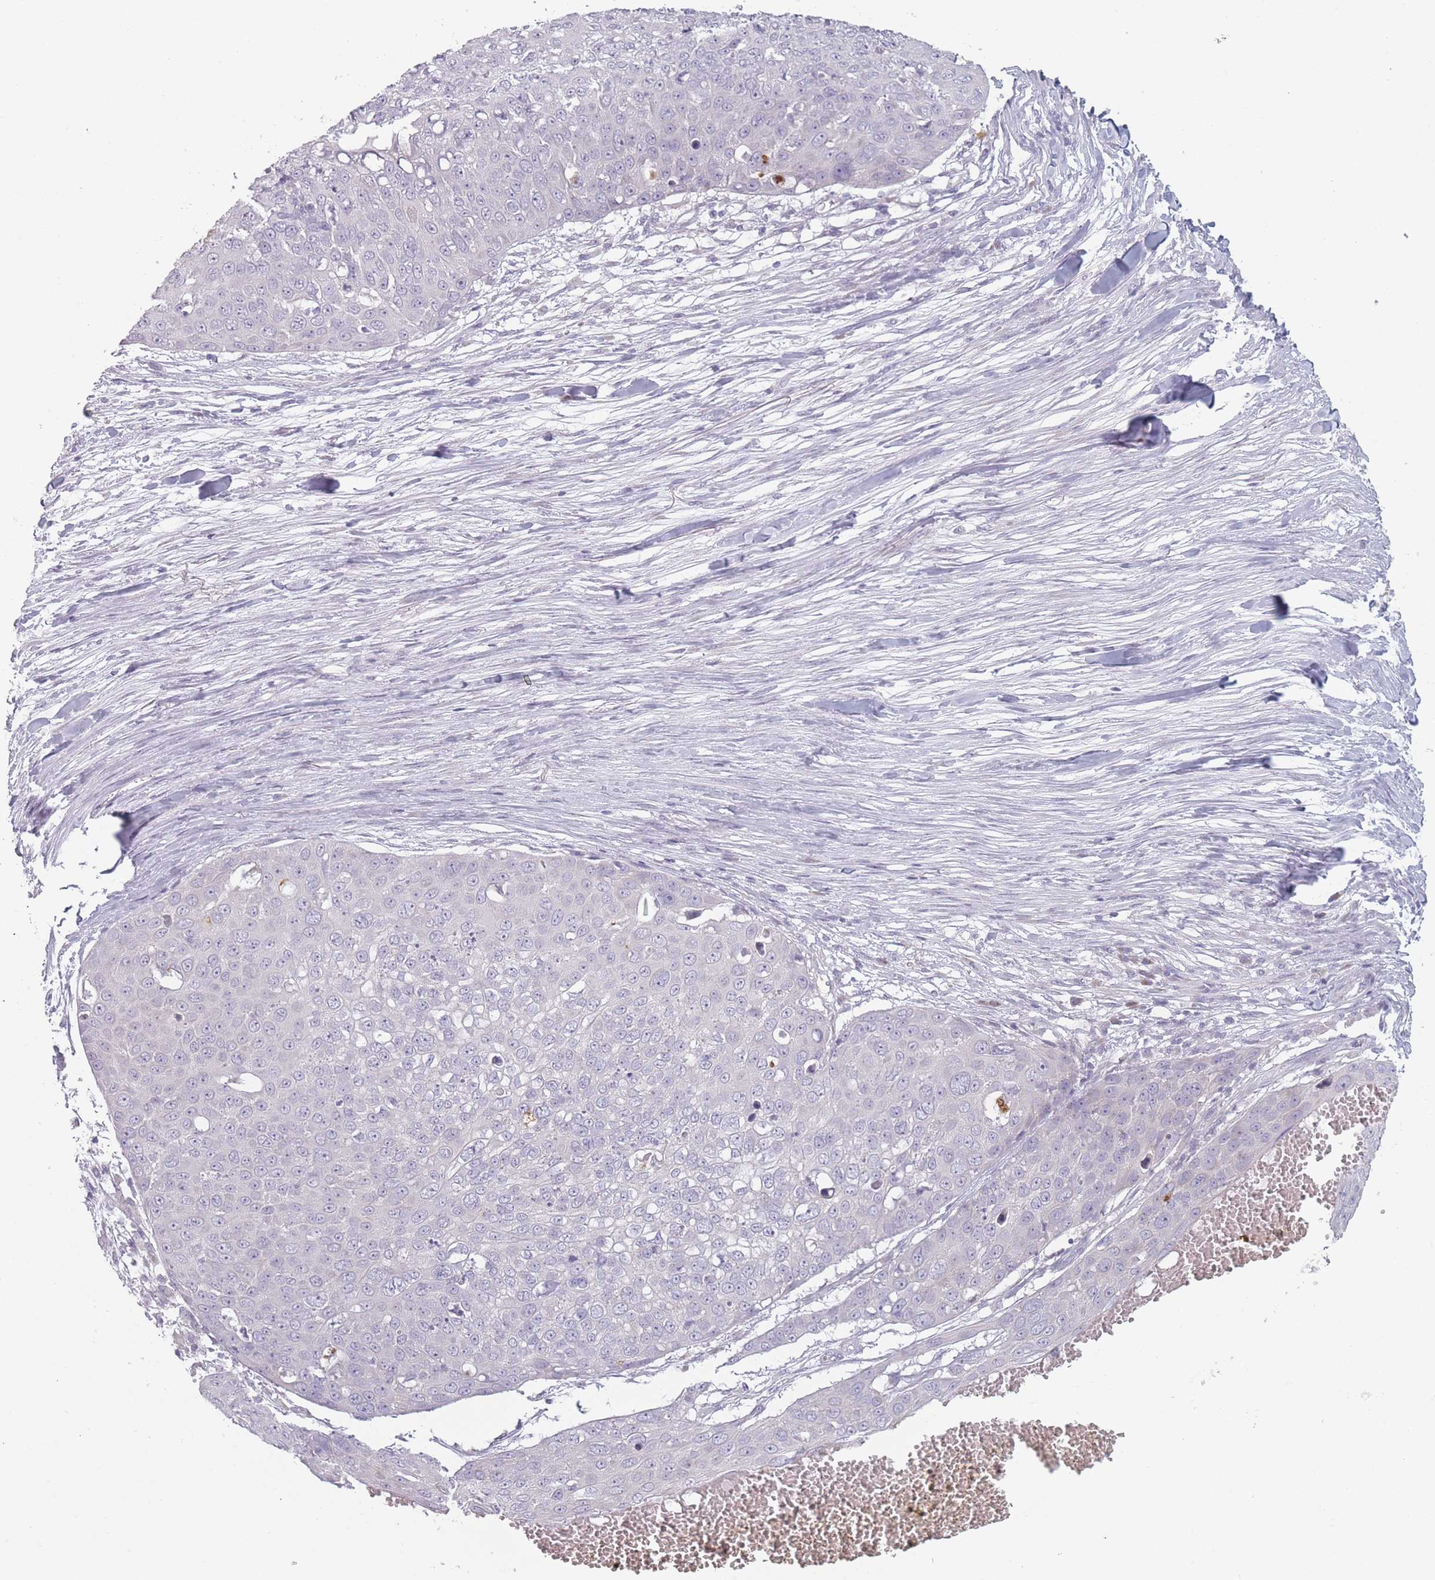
{"staining": {"intensity": "negative", "quantity": "none", "location": "none"}, "tissue": "skin cancer", "cell_type": "Tumor cells", "image_type": "cancer", "snomed": [{"axis": "morphology", "description": "Squamous cell carcinoma, NOS"}, {"axis": "topography", "description": "Skin"}], "caption": "The photomicrograph shows no staining of tumor cells in skin squamous cell carcinoma.", "gene": "RASL10B", "patient": {"sex": "male", "age": 71}}